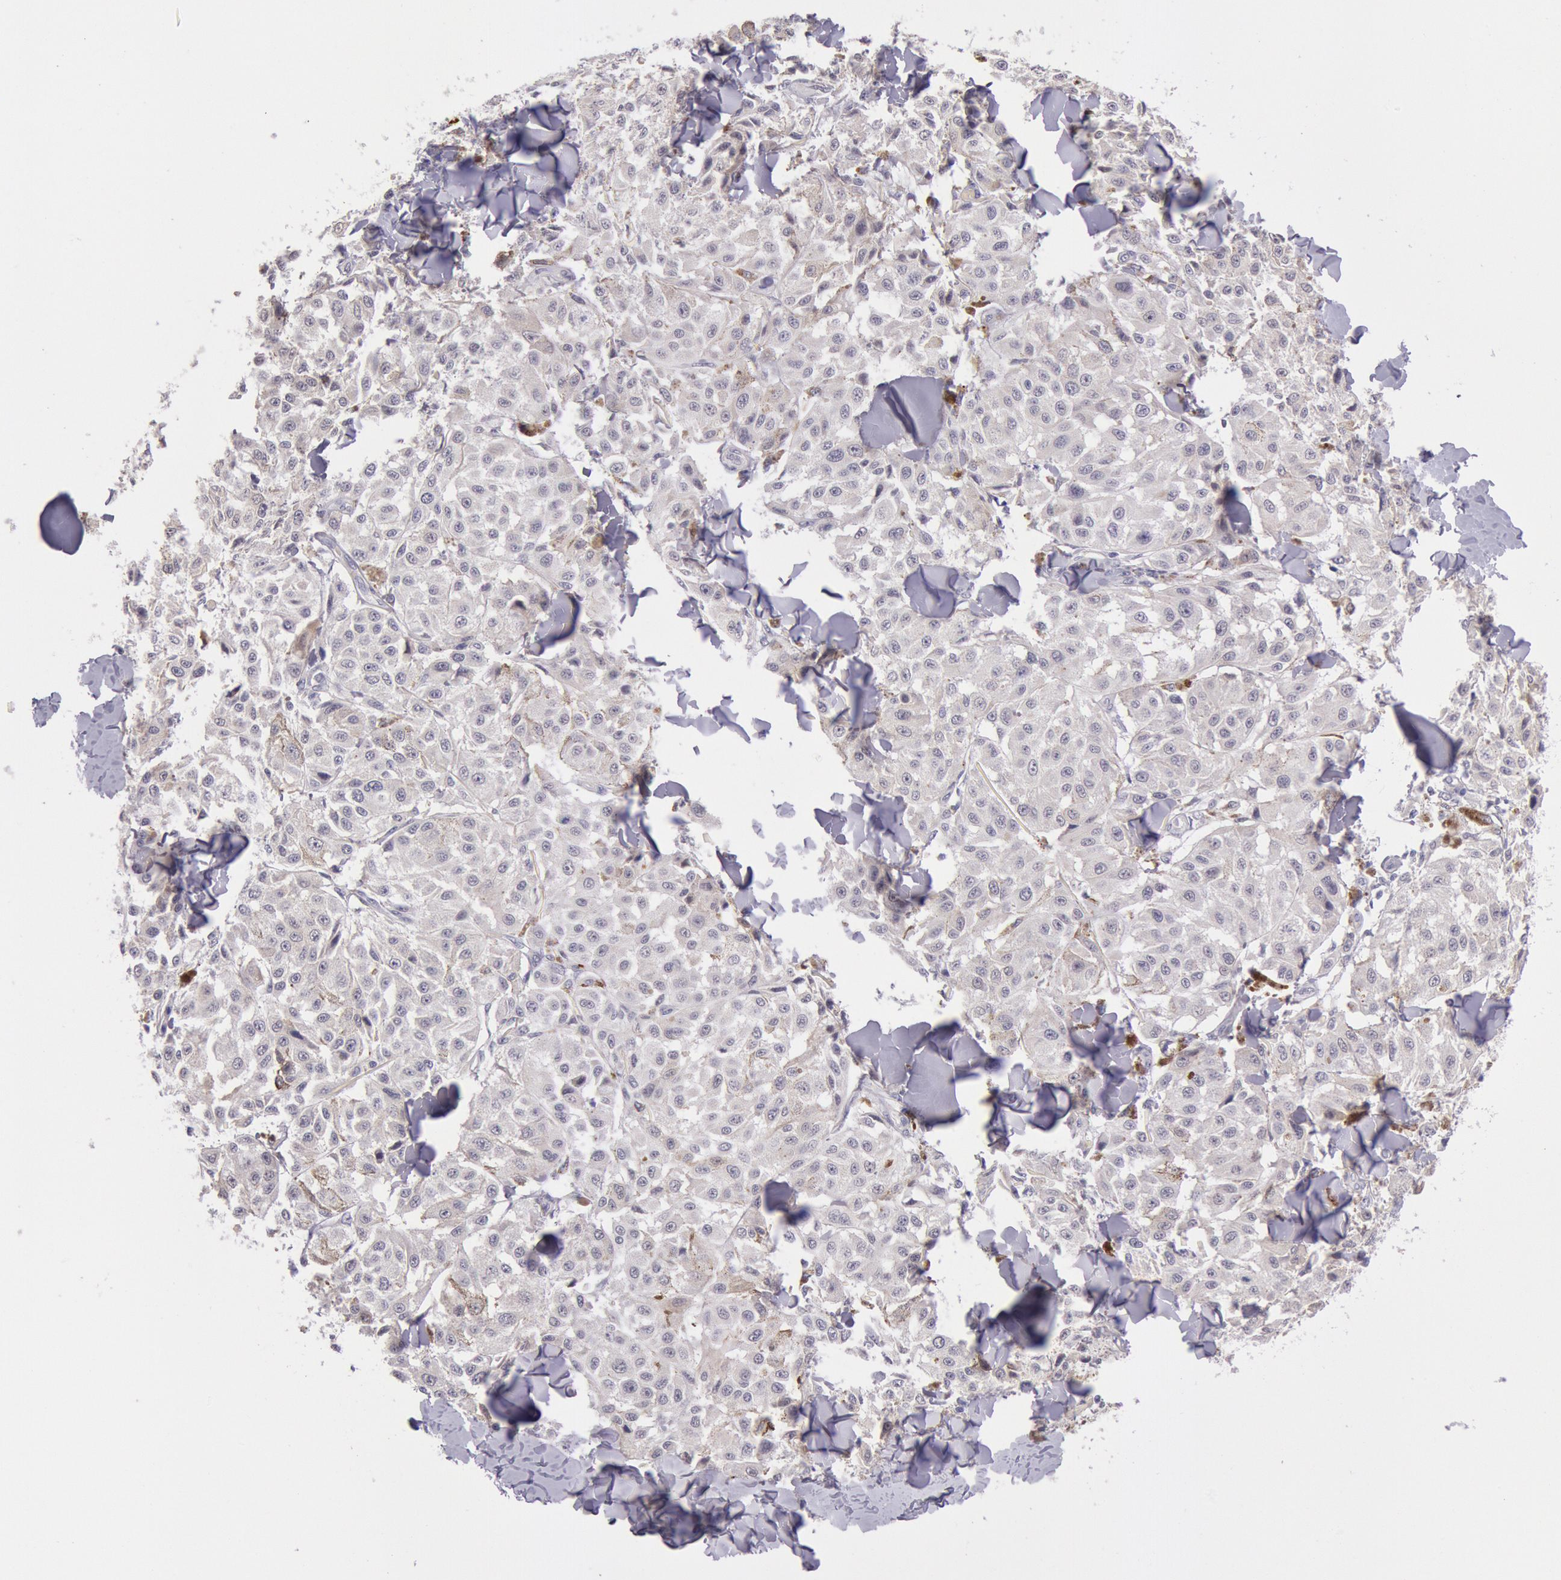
{"staining": {"intensity": "negative", "quantity": "none", "location": "none"}, "tissue": "melanoma", "cell_type": "Tumor cells", "image_type": "cancer", "snomed": [{"axis": "morphology", "description": "Malignant melanoma, NOS"}, {"axis": "topography", "description": "Skin"}], "caption": "The photomicrograph displays no significant staining in tumor cells of malignant melanoma.", "gene": "KDM6A", "patient": {"sex": "female", "age": 64}}